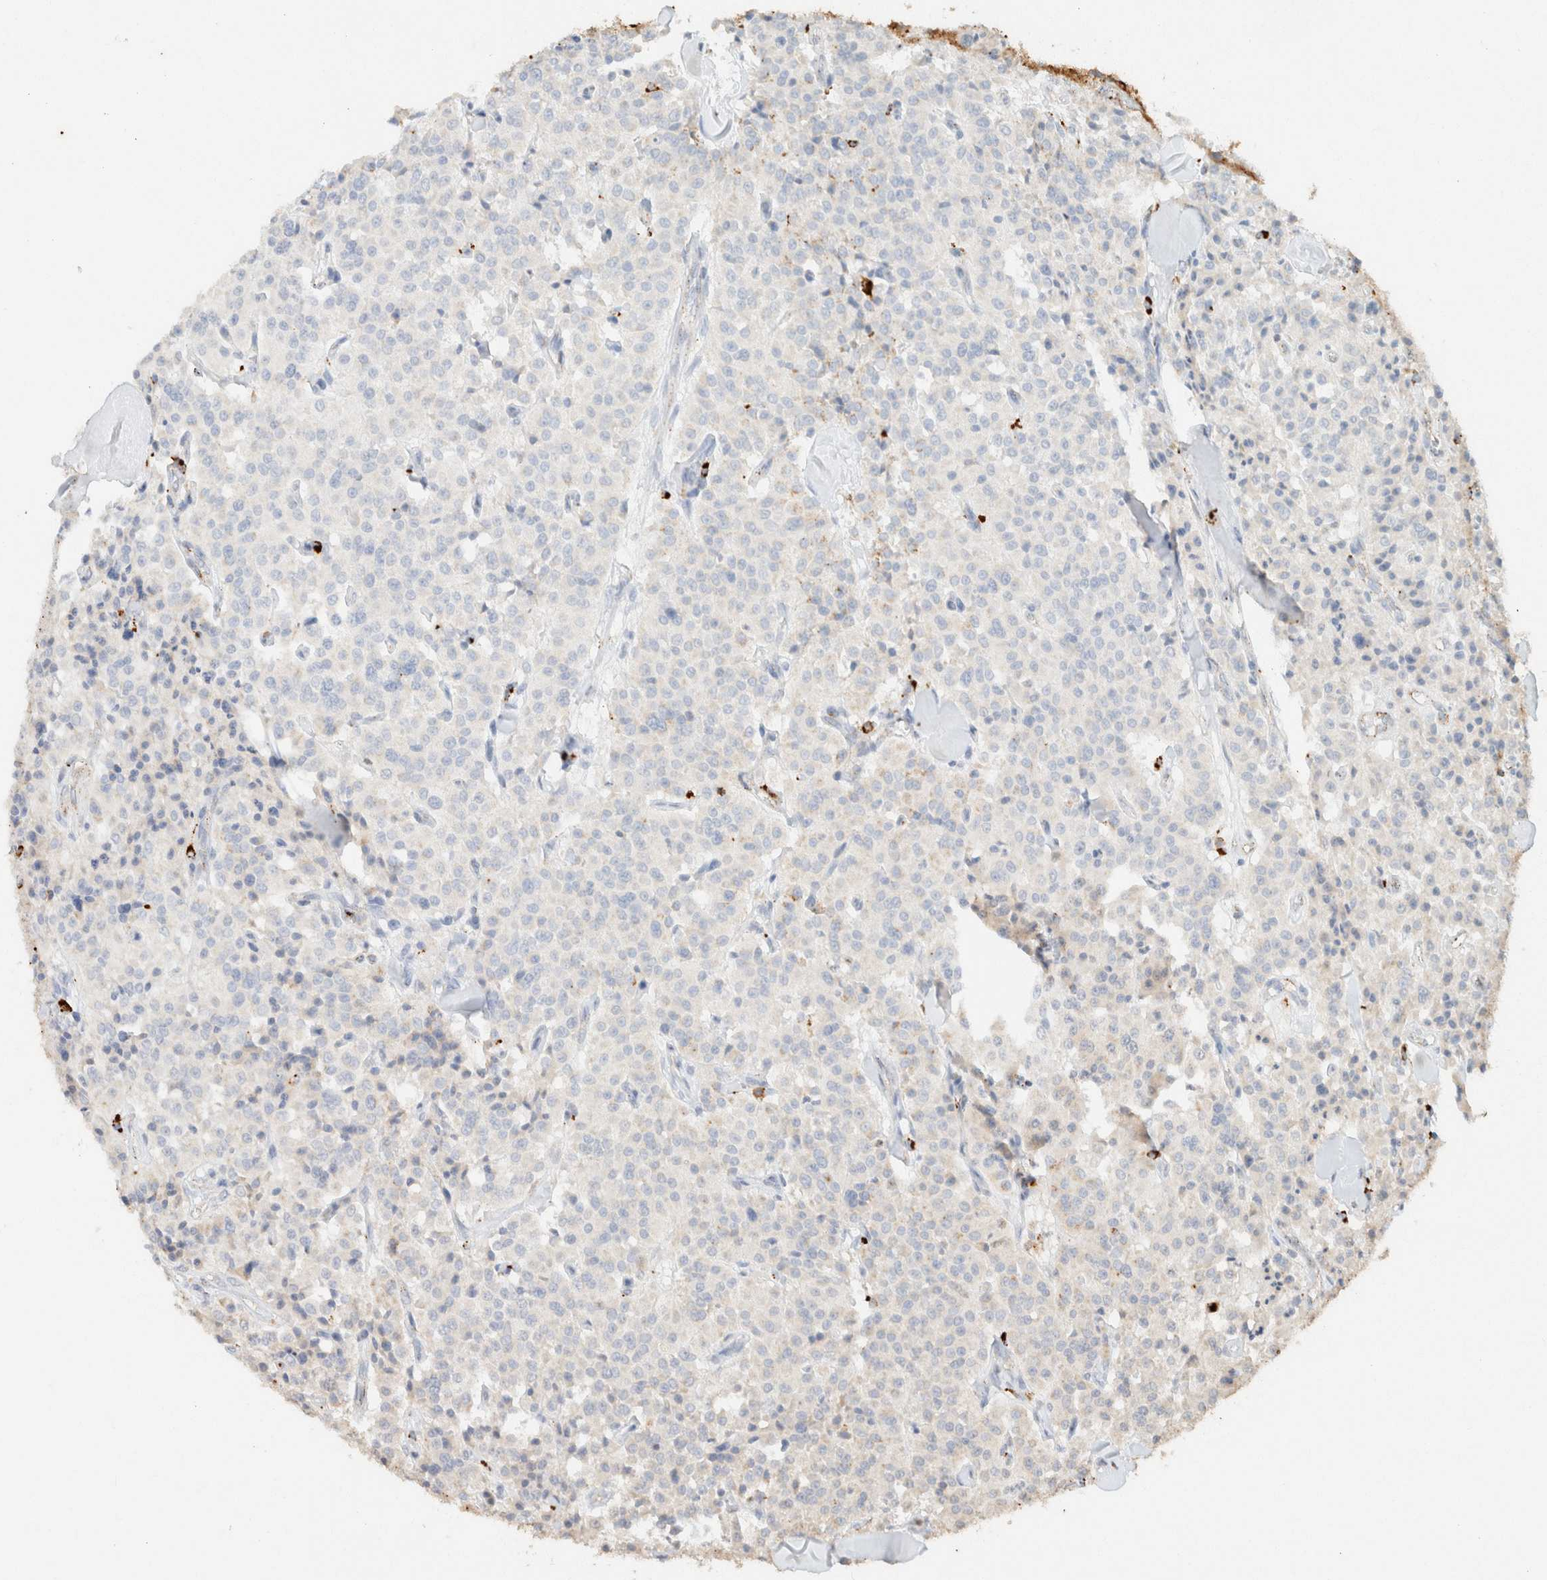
{"staining": {"intensity": "negative", "quantity": "none", "location": "none"}, "tissue": "carcinoid", "cell_type": "Tumor cells", "image_type": "cancer", "snomed": [{"axis": "morphology", "description": "Carcinoid, malignant, NOS"}, {"axis": "topography", "description": "Lung"}], "caption": "Immunohistochemistry histopathology image of neoplastic tissue: carcinoid stained with DAB (3,3'-diaminobenzidine) reveals no significant protein staining in tumor cells.", "gene": "CTSC", "patient": {"sex": "male", "age": 30}}